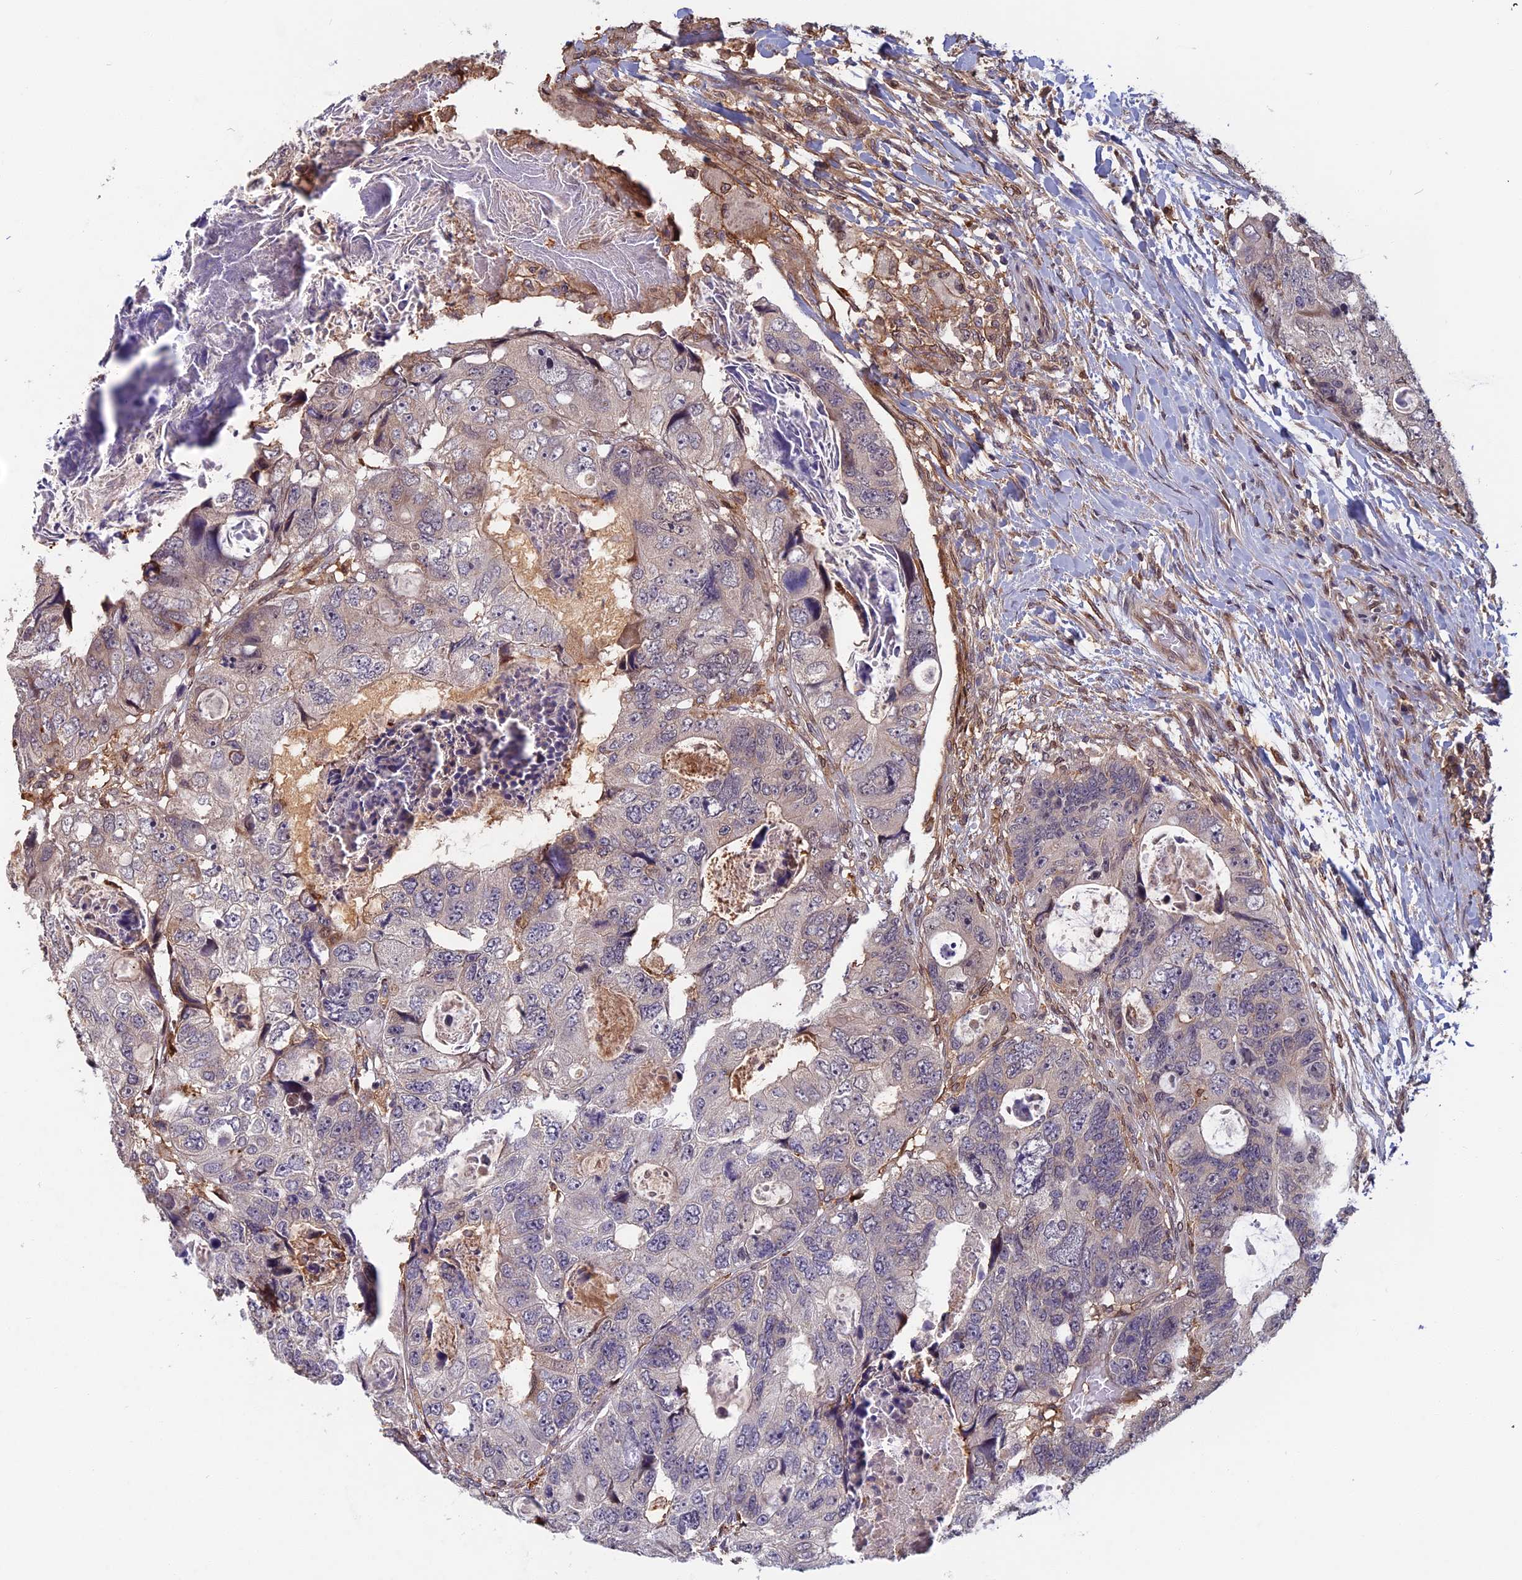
{"staining": {"intensity": "moderate", "quantity": "<25%", "location": "nuclear"}, "tissue": "colorectal cancer", "cell_type": "Tumor cells", "image_type": "cancer", "snomed": [{"axis": "morphology", "description": "Adenocarcinoma, NOS"}, {"axis": "topography", "description": "Rectum"}], "caption": "This histopathology image reveals immunohistochemistry staining of human adenocarcinoma (colorectal), with low moderate nuclear positivity in about <25% of tumor cells.", "gene": "SPG11", "patient": {"sex": "male", "age": 59}}